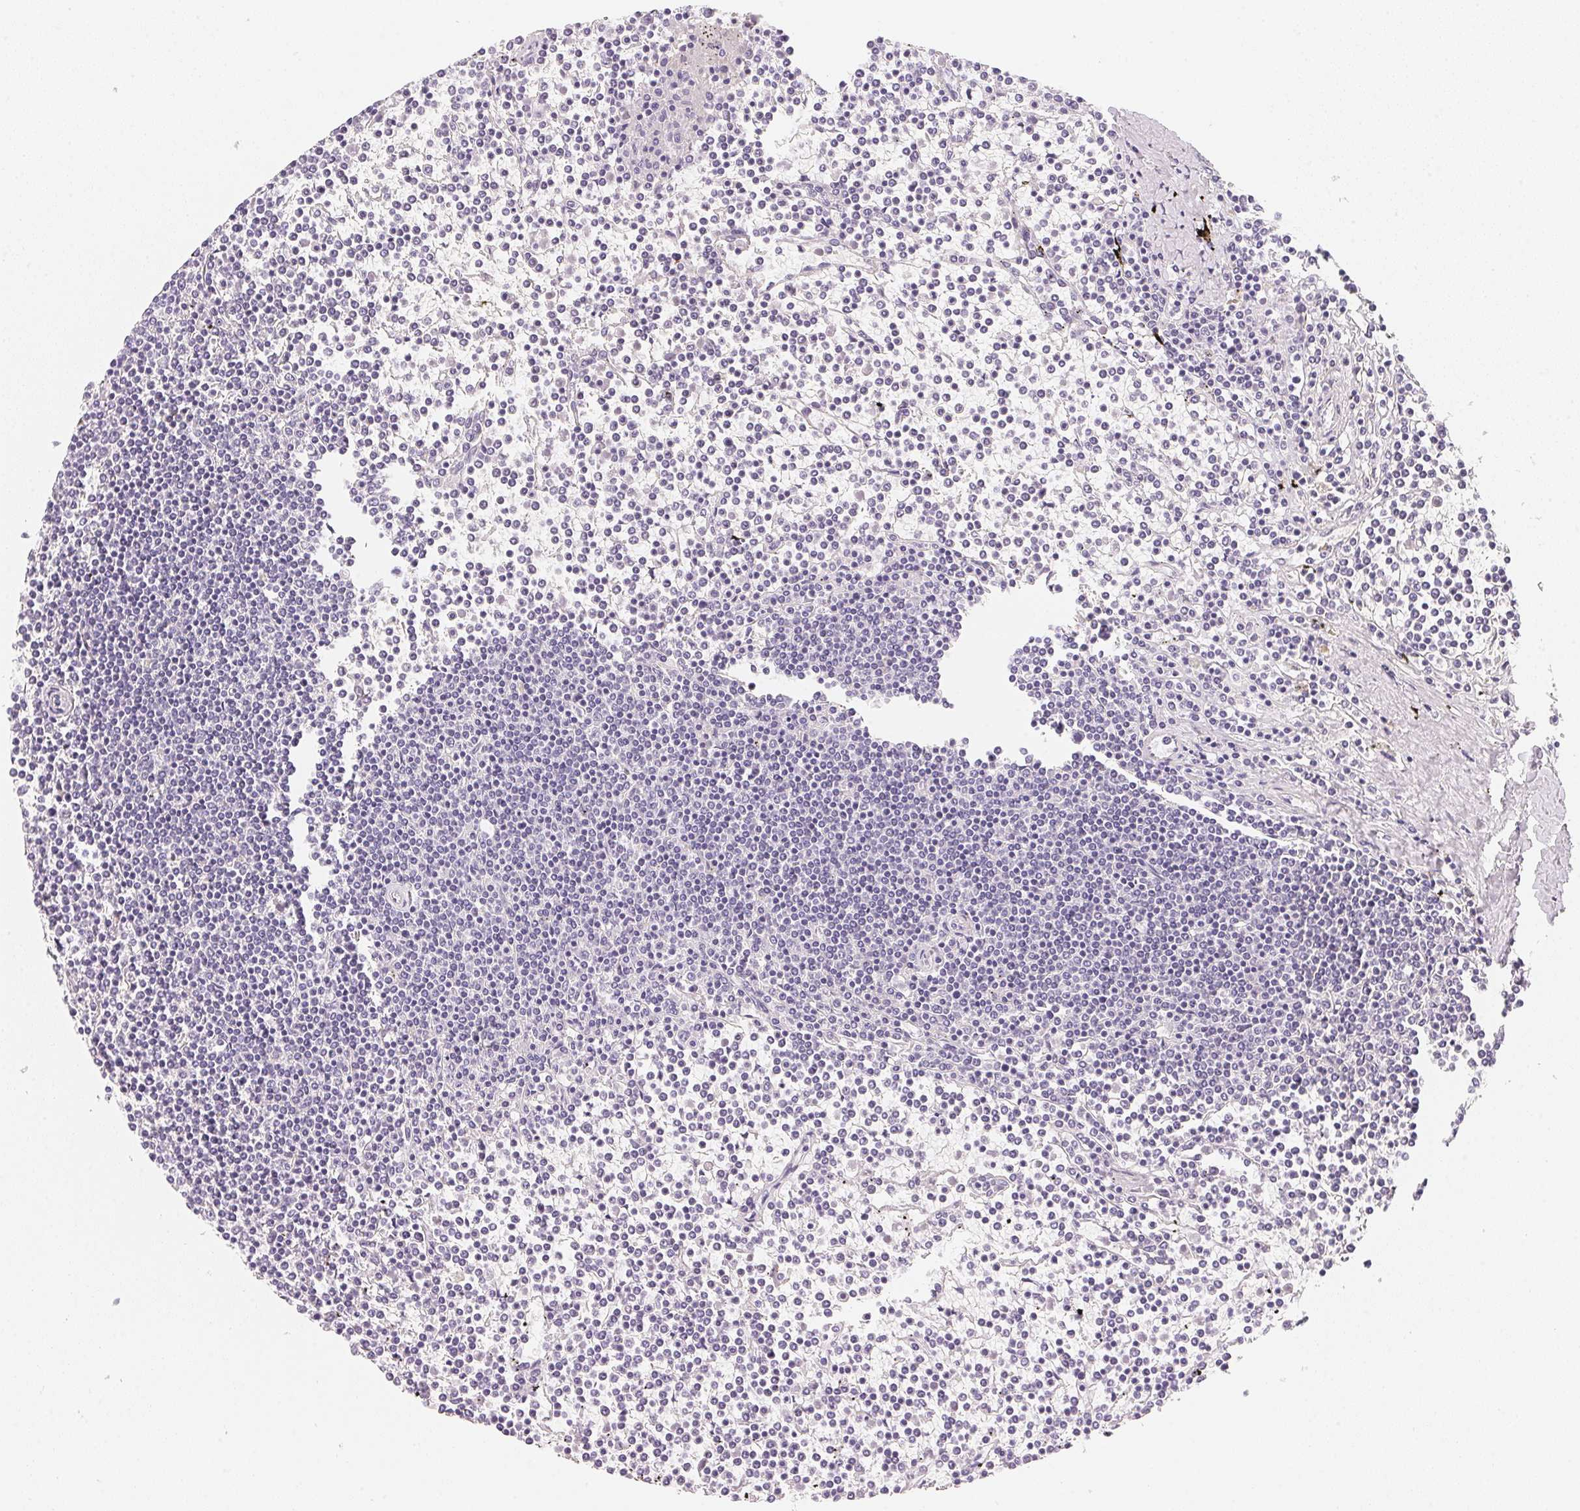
{"staining": {"intensity": "negative", "quantity": "none", "location": "none"}, "tissue": "lymphoma", "cell_type": "Tumor cells", "image_type": "cancer", "snomed": [{"axis": "morphology", "description": "Malignant lymphoma, non-Hodgkin's type, Low grade"}, {"axis": "topography", "description": "Spleen"}], "caption": "Malignant lymphoma, non-Hodgkin's type (low-grade) was stained to show a protein in brown. There is no significant expression in tumor cells.", "gene": "ACP3", "patient": {"sex": "female", "age": 19}}